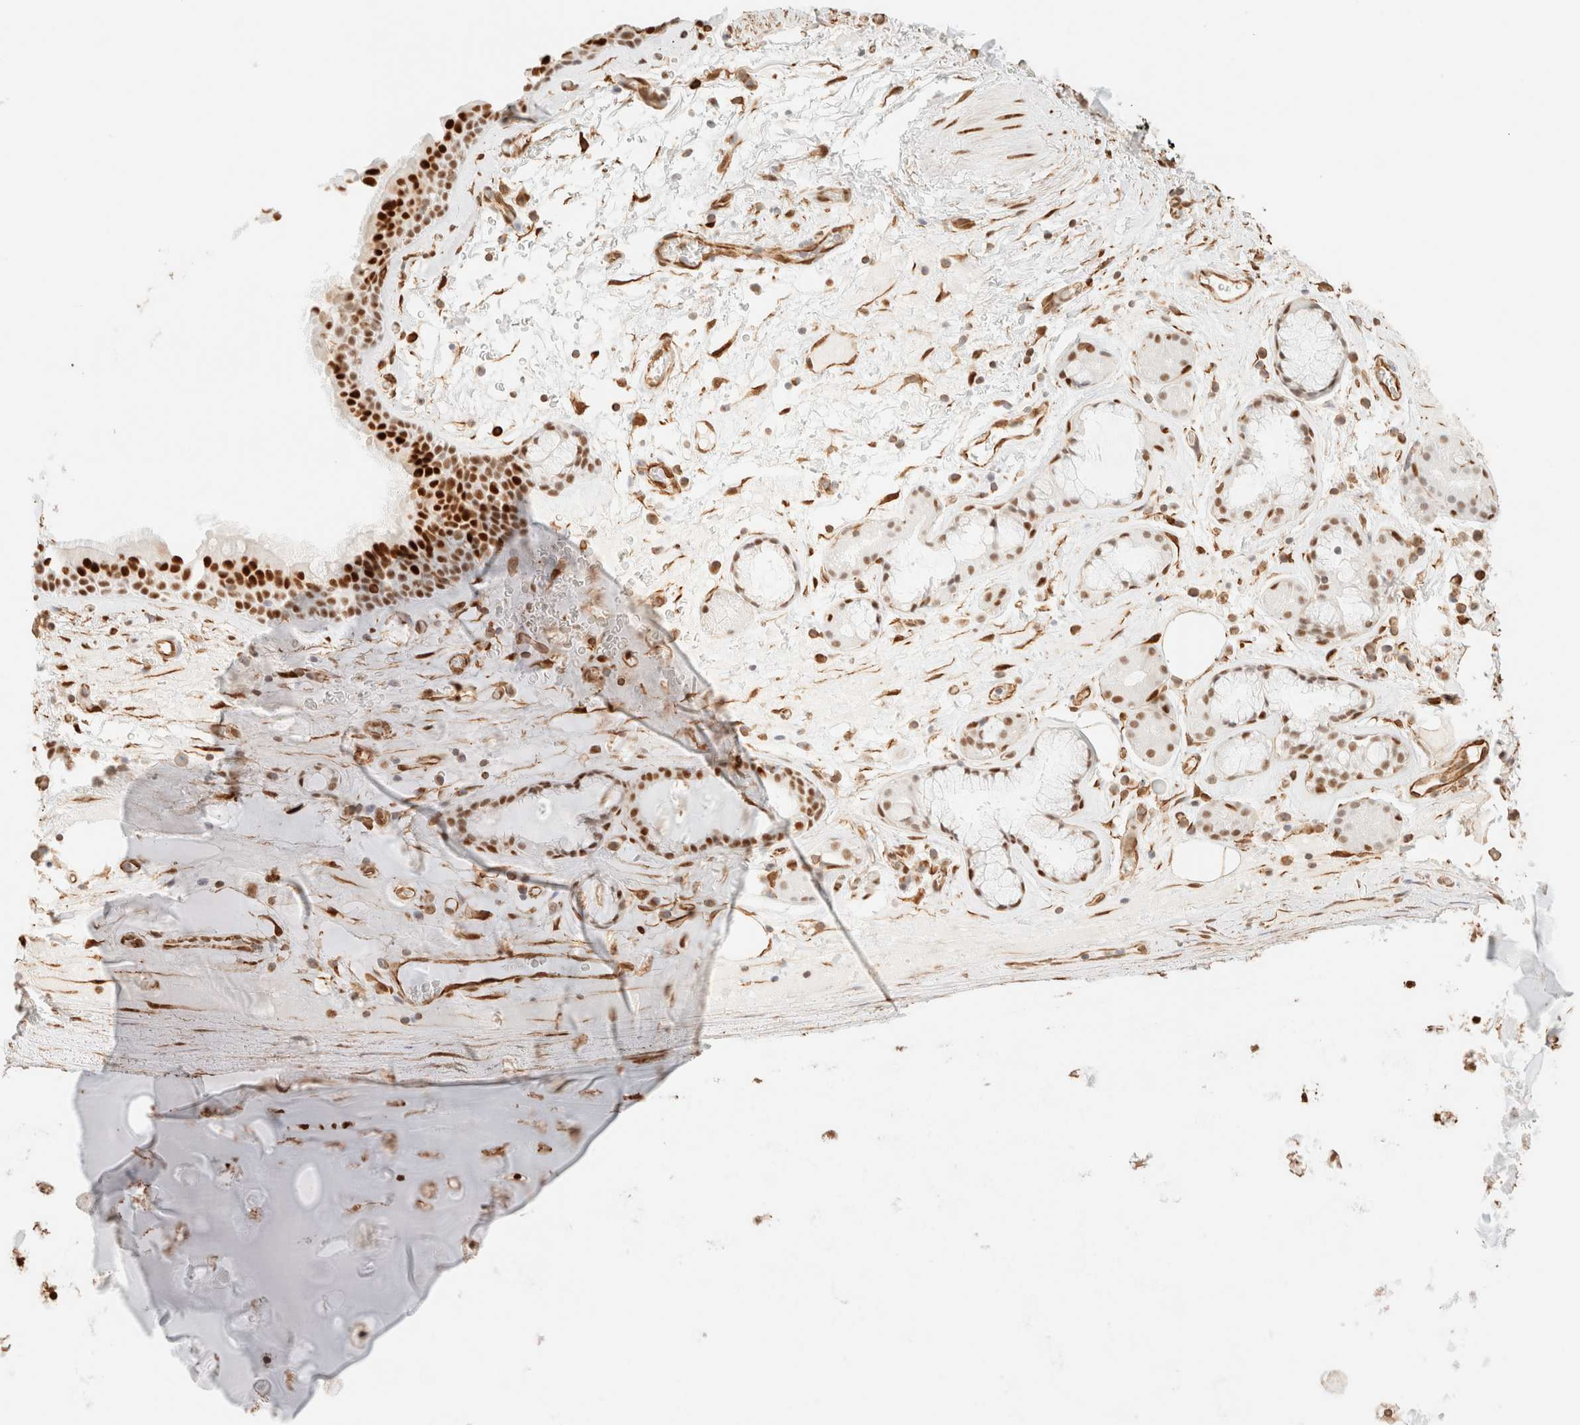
{"staining": {"intensity": "strong", "quantity": ">75%", "location": "nuclear"}, "tissue": "bronchus", "cell_type": "Respiratory epithelial cells", "image_type": "normal", "snomed": [{"axis": "morphology", "description": "Normal tissue, NOS"}, {"axis": "topography", "description": "Cartilage tissue"}], "caption": "DAB immunohistochemical staining of normal bronchus reveals strong nuclear protein positivity in about >75% of respiratory epithelial cells.", "gene": "ZSCAN18", "patient": {"sex": "female", "age": 63}}